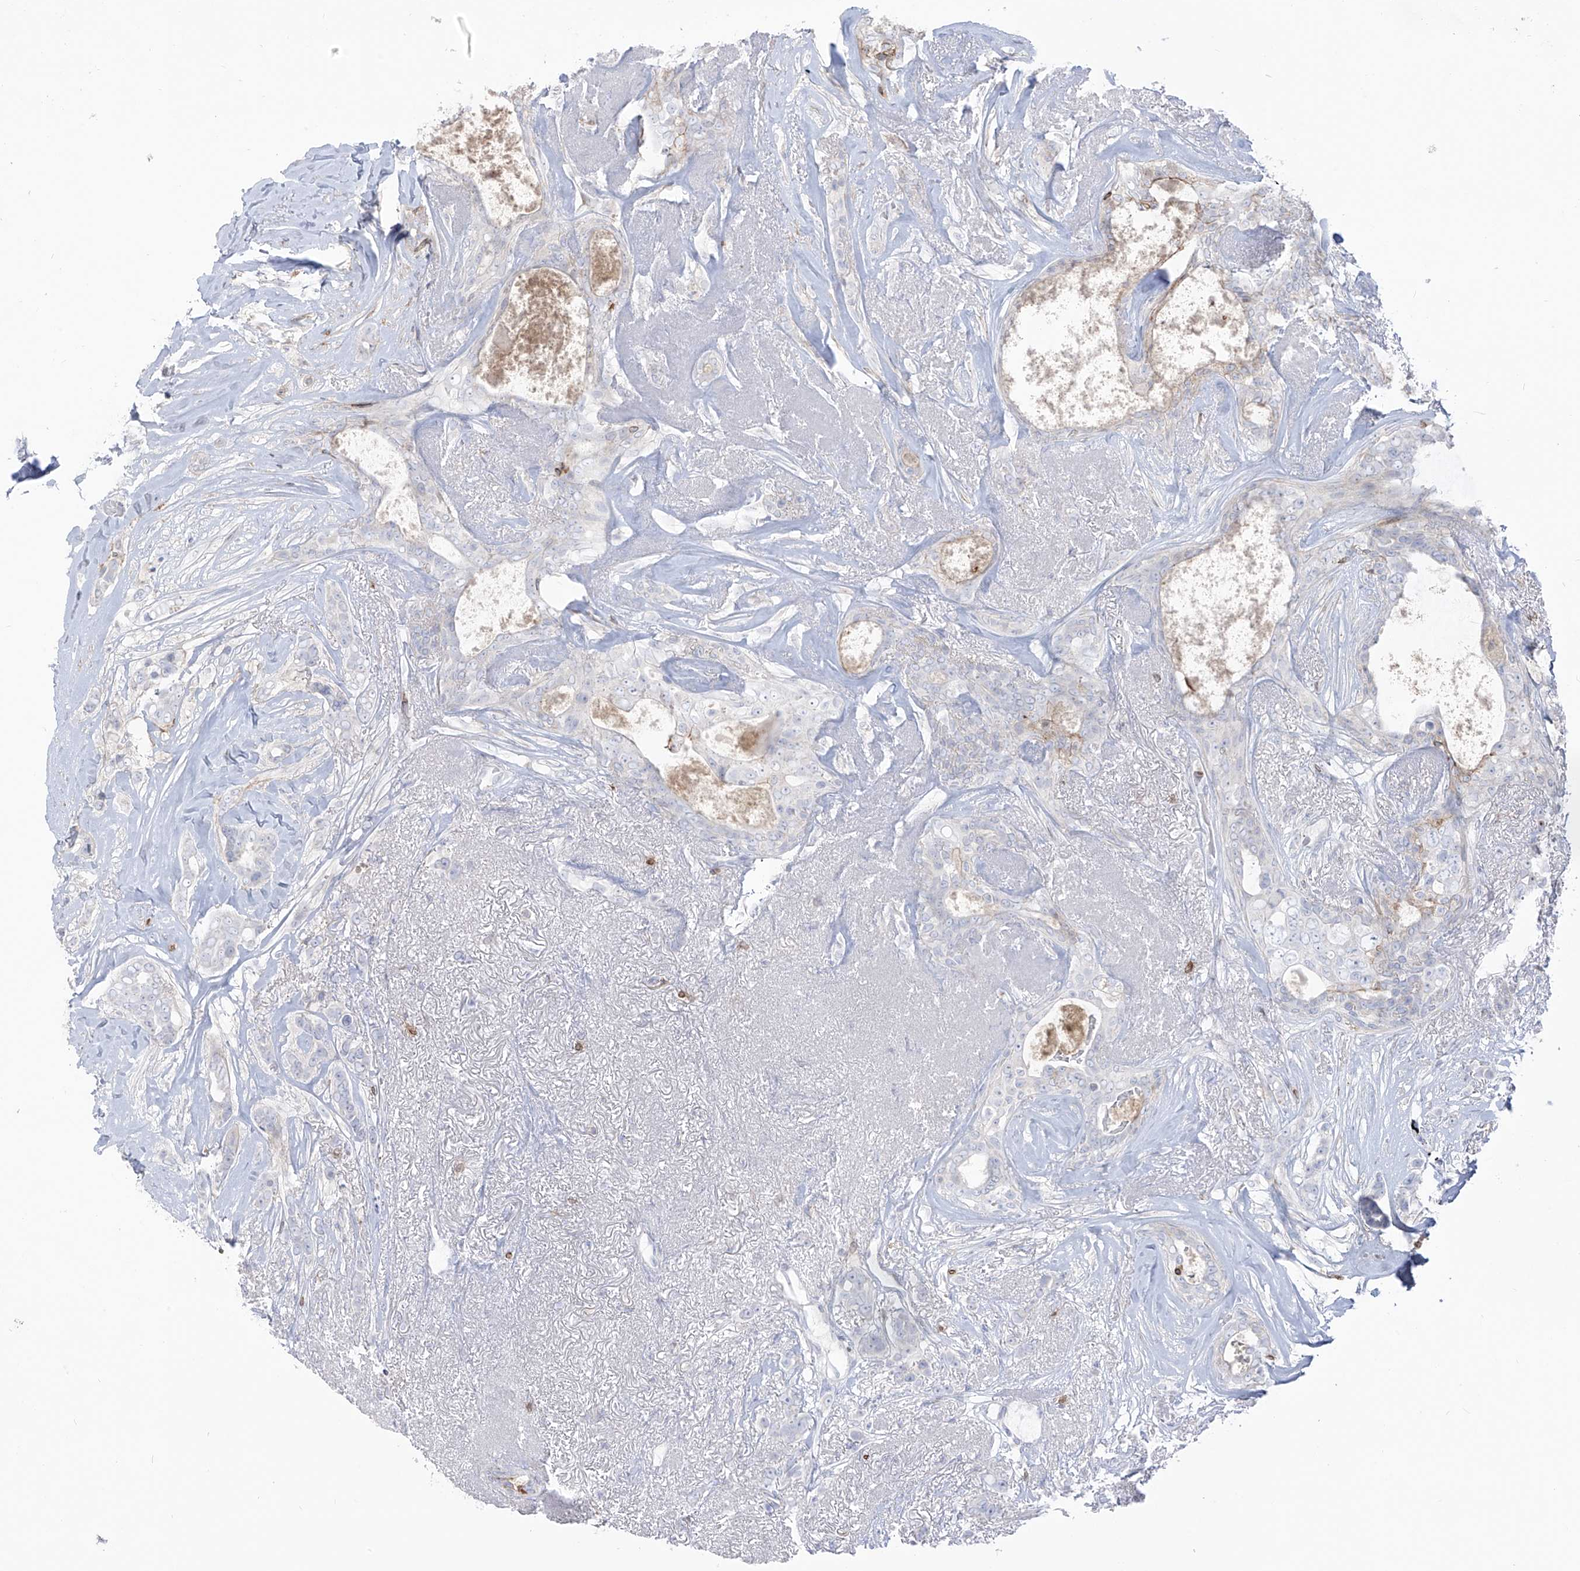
{"staining": {"intensity": "negative", "quantity": "none", "location": "none"}, "tissue": "breast cancer", "cell_type": "Tumor cells", "image_type": "cancer", "snomed": [{"axis": "morphology", "description": "Lobular carcinoma"}, {"axis": "topography", "description": "Breast"}], "caption": "Tumor cells are negative for protein expression in human breast lobular carcinoma.", "gene": "NOTO", "patient": {"sex": "female", "age": 51}}